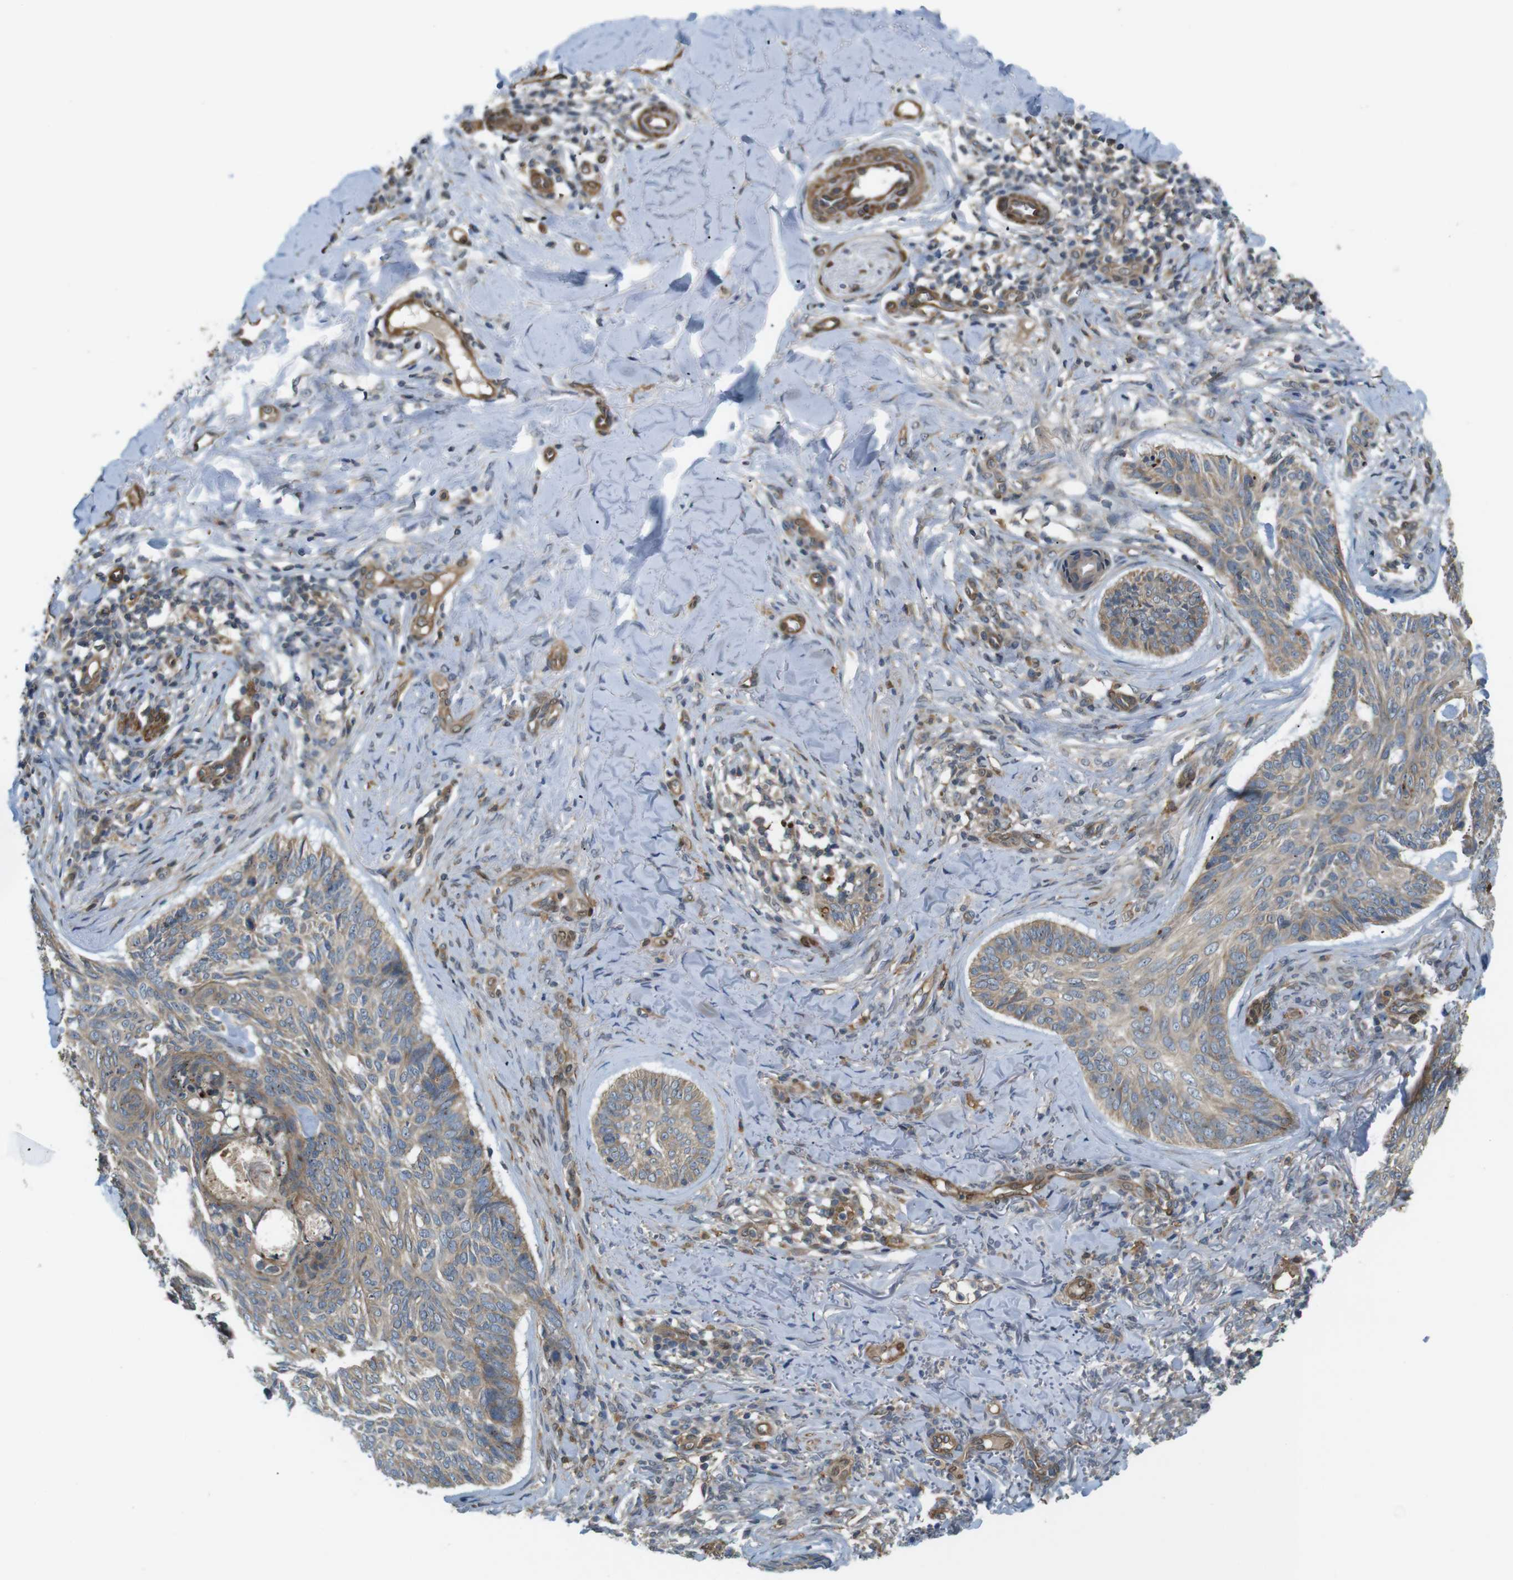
{"staining": {"intensity": "moderate", "quantity": ">75%", "location": "cytoplasmic/membranous"}, "tissue": "skin cancer", "cell_type": "Tumor cells", "image_type": "cancer", "snomed": [{"axis": "morphology", "description": "Basal cell carcinoma"}, {"axis": "topography", "description": "Skin"}], "caption": "Immunohistochemical staining of human skin cancer reveals medium levels of moderate cytoplasmic/membranous positivity in approximately >75% of tumor cells.", "gene": "TSC1", "patient": {"sex": "male", "age": 43}}